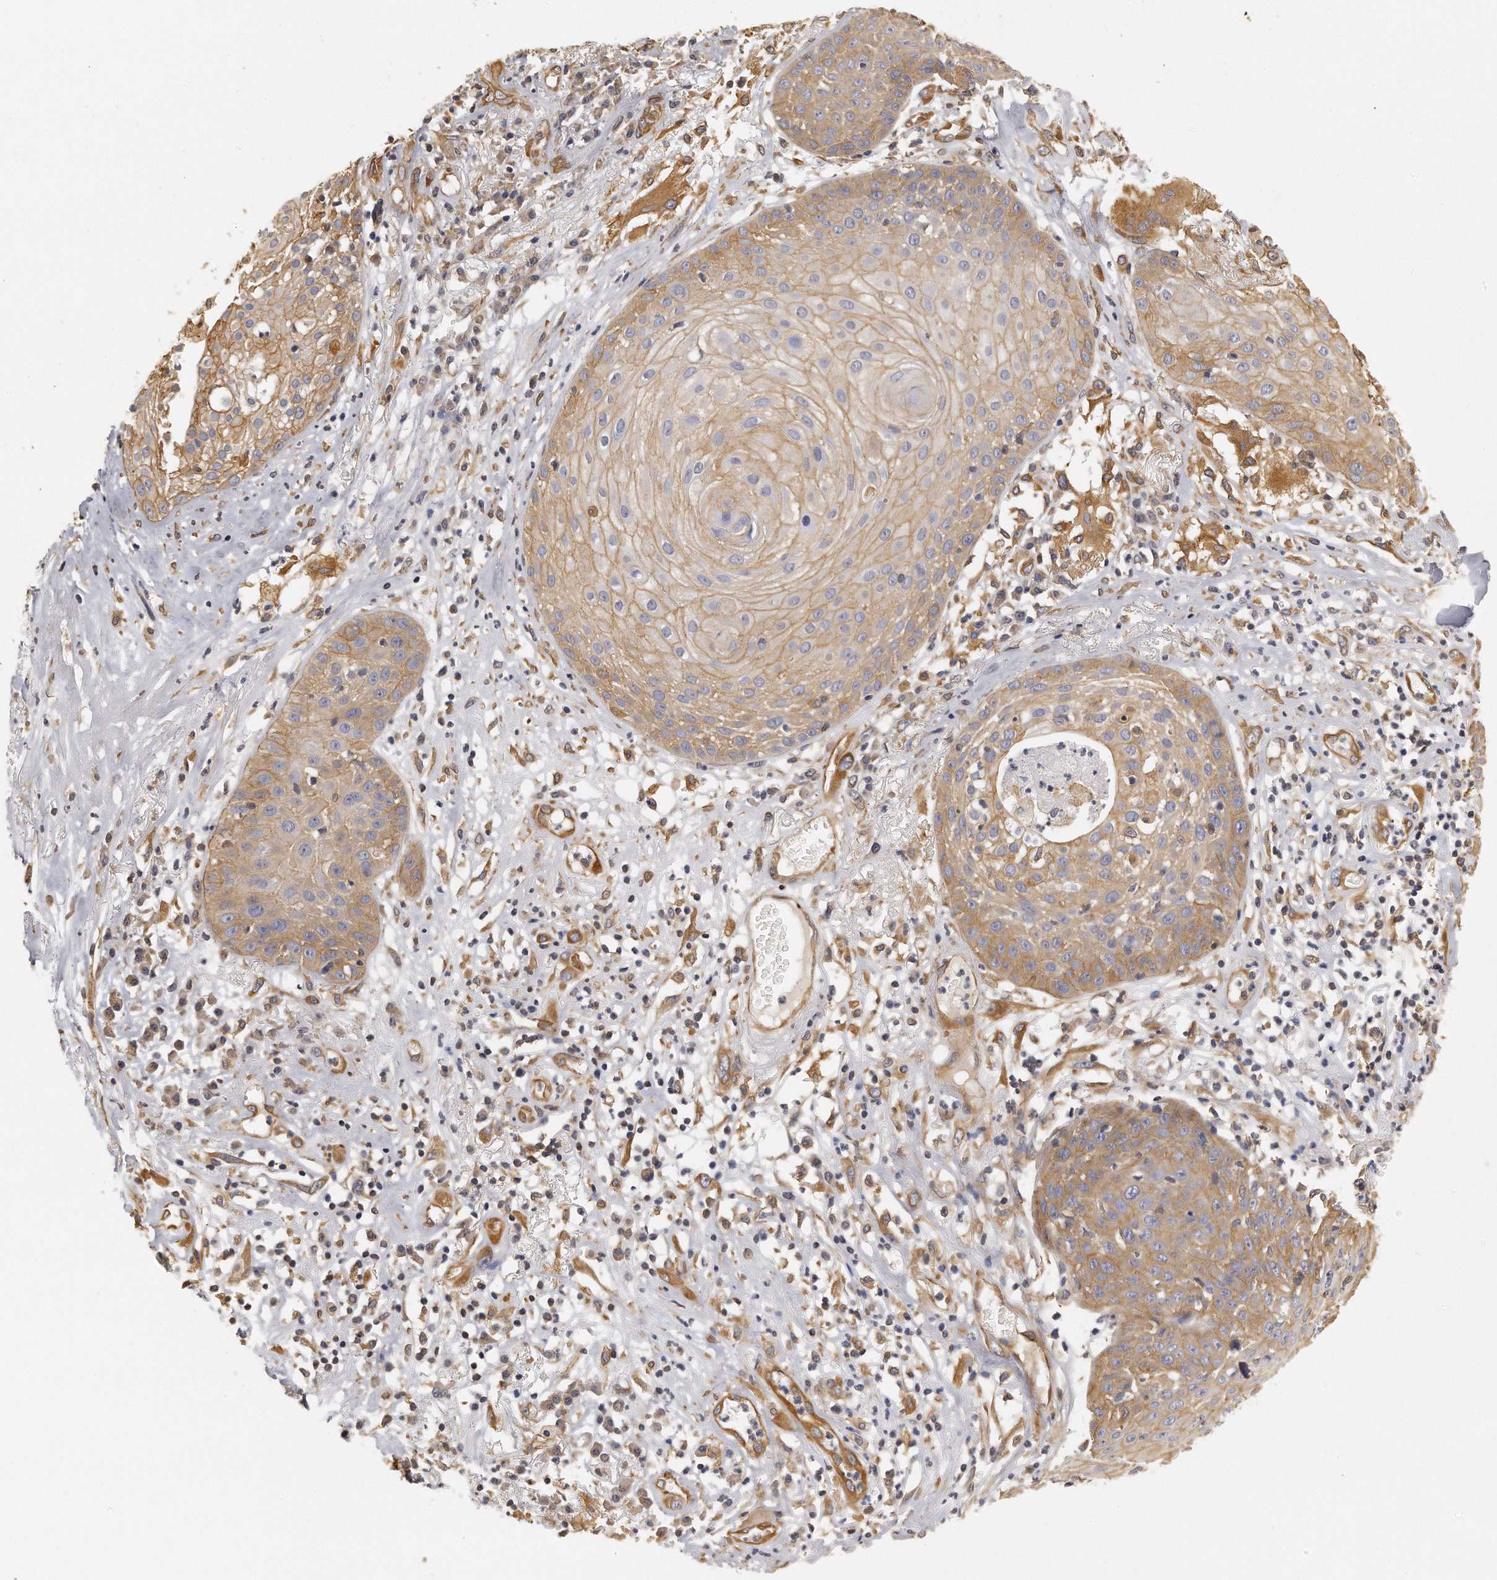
{"staining": {"intensity": "moderate", "quantity": ">75%", "location": "cytoplasmic/membranous"}, "tissue": "skin cancer", "cell_type": "Tumor cells", "image_type": "cancer", "snomed": [{"axis": "morphology", "description": "Squamous cell carcinoma, NOS"}, {"axis": "topography", "description": "Skin"}], "caption": "The image displays immunohistochemical staining of squamous cell carcinoma (skin). There is moderate cytoplasmic/membranous expression is seen in approximately >75% of tumor cells.", "gene": "CHST7", "patient": {"sex": "male", "age": 65}}